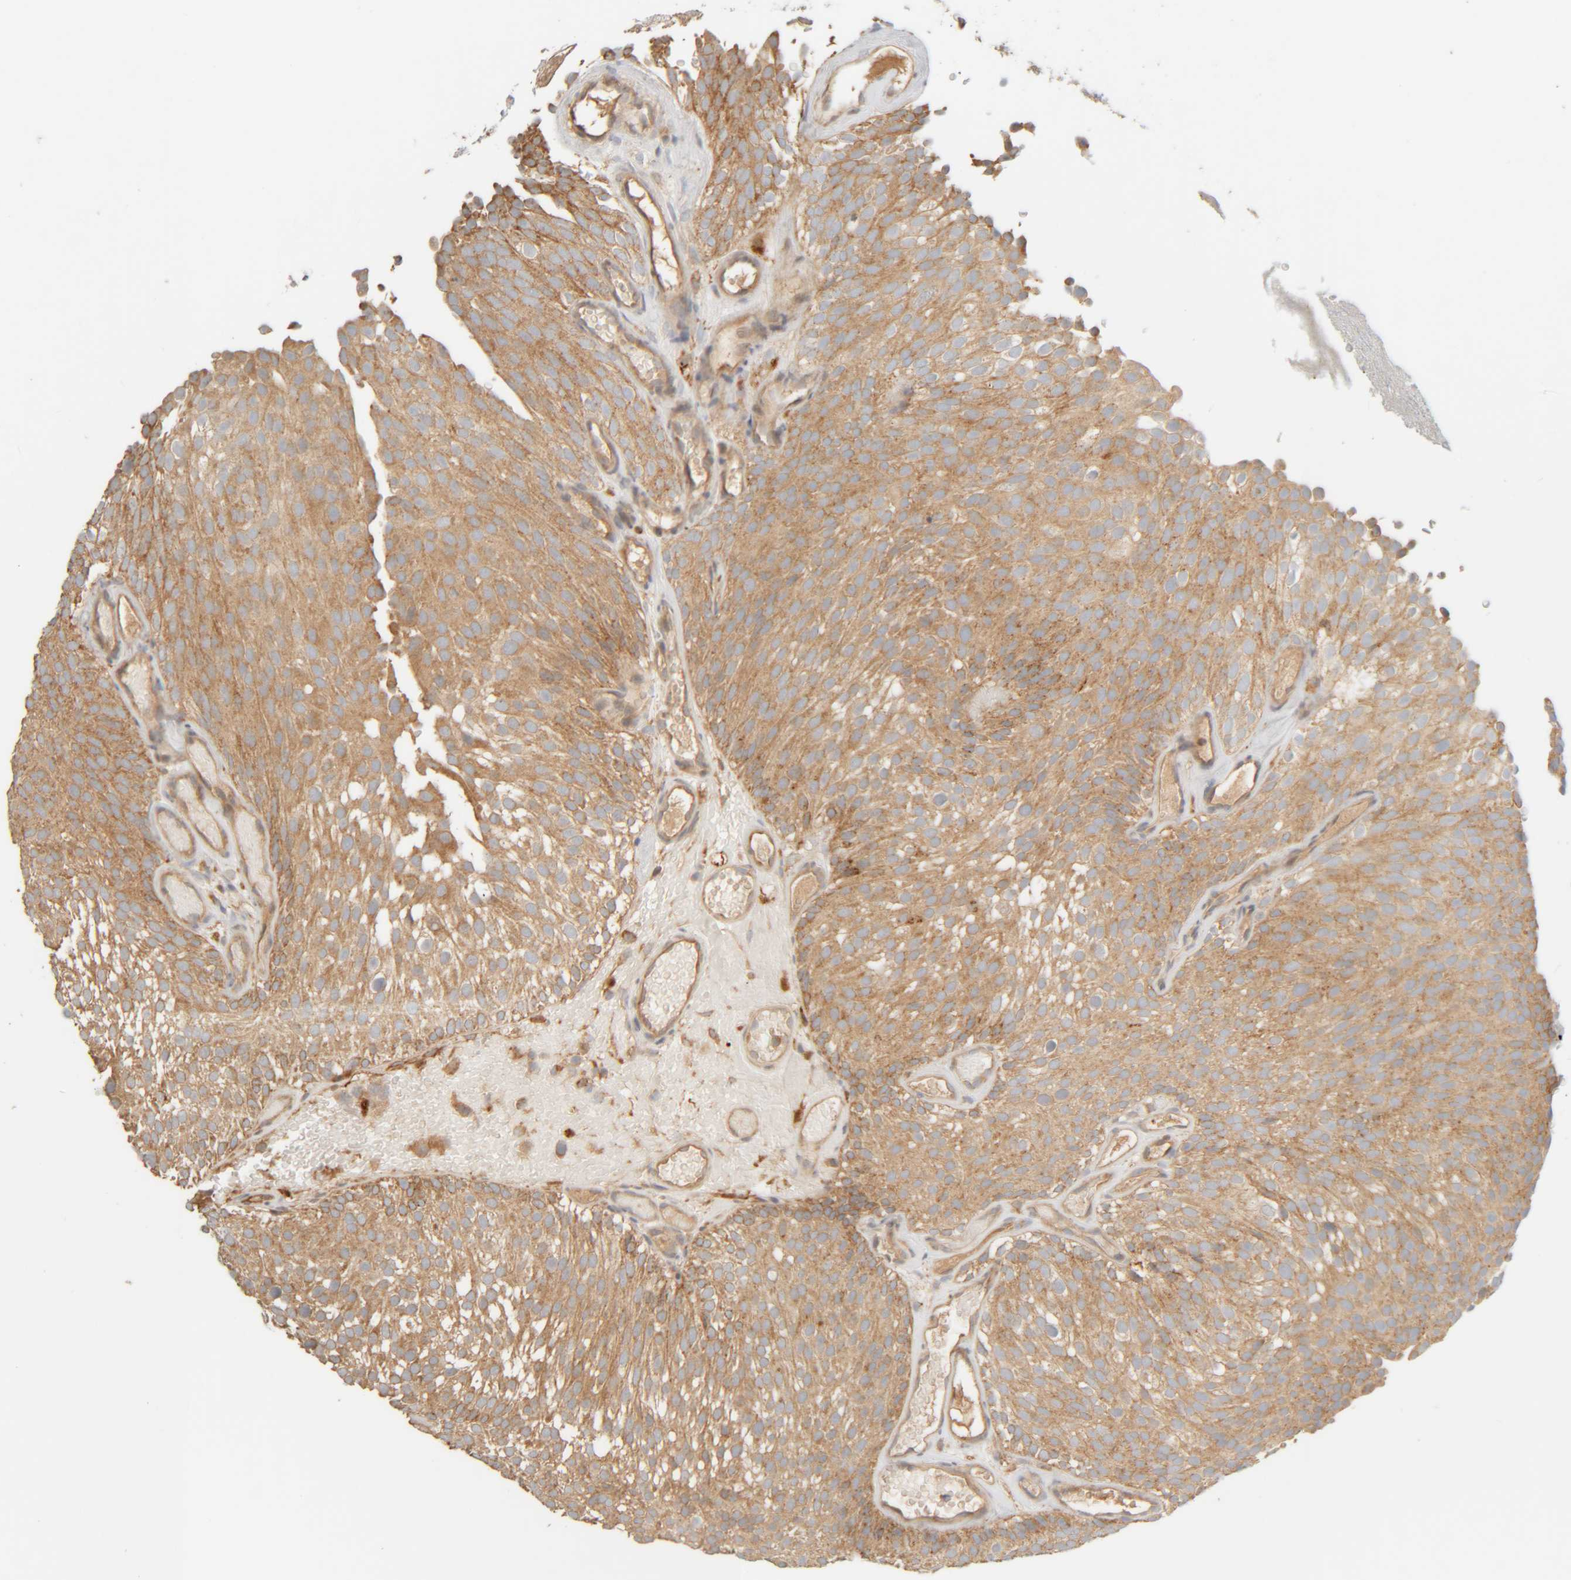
{"staining": {"intensity": "moderate", "quantity": ">75%", "location": "cytoplasmic/membranous"}, "tissue": "urothelial cancer", "cell_type": "Tumor cells", "image_type": "cancer", "snomed": [{"axis": "morphology", "description": "Urothelial carcinoma, Low grade"}, {"axis": "topography", "description": "Urinary bladder"}], "caption": "This image displays IHC staining of low-grade urothelial carcinoma, with medium moderate cytoplasmic/membranous positivity in approximately >75% of tumor cells.", "gene": "TMEM192", "patient": {"sex": "male", "age": 78}}